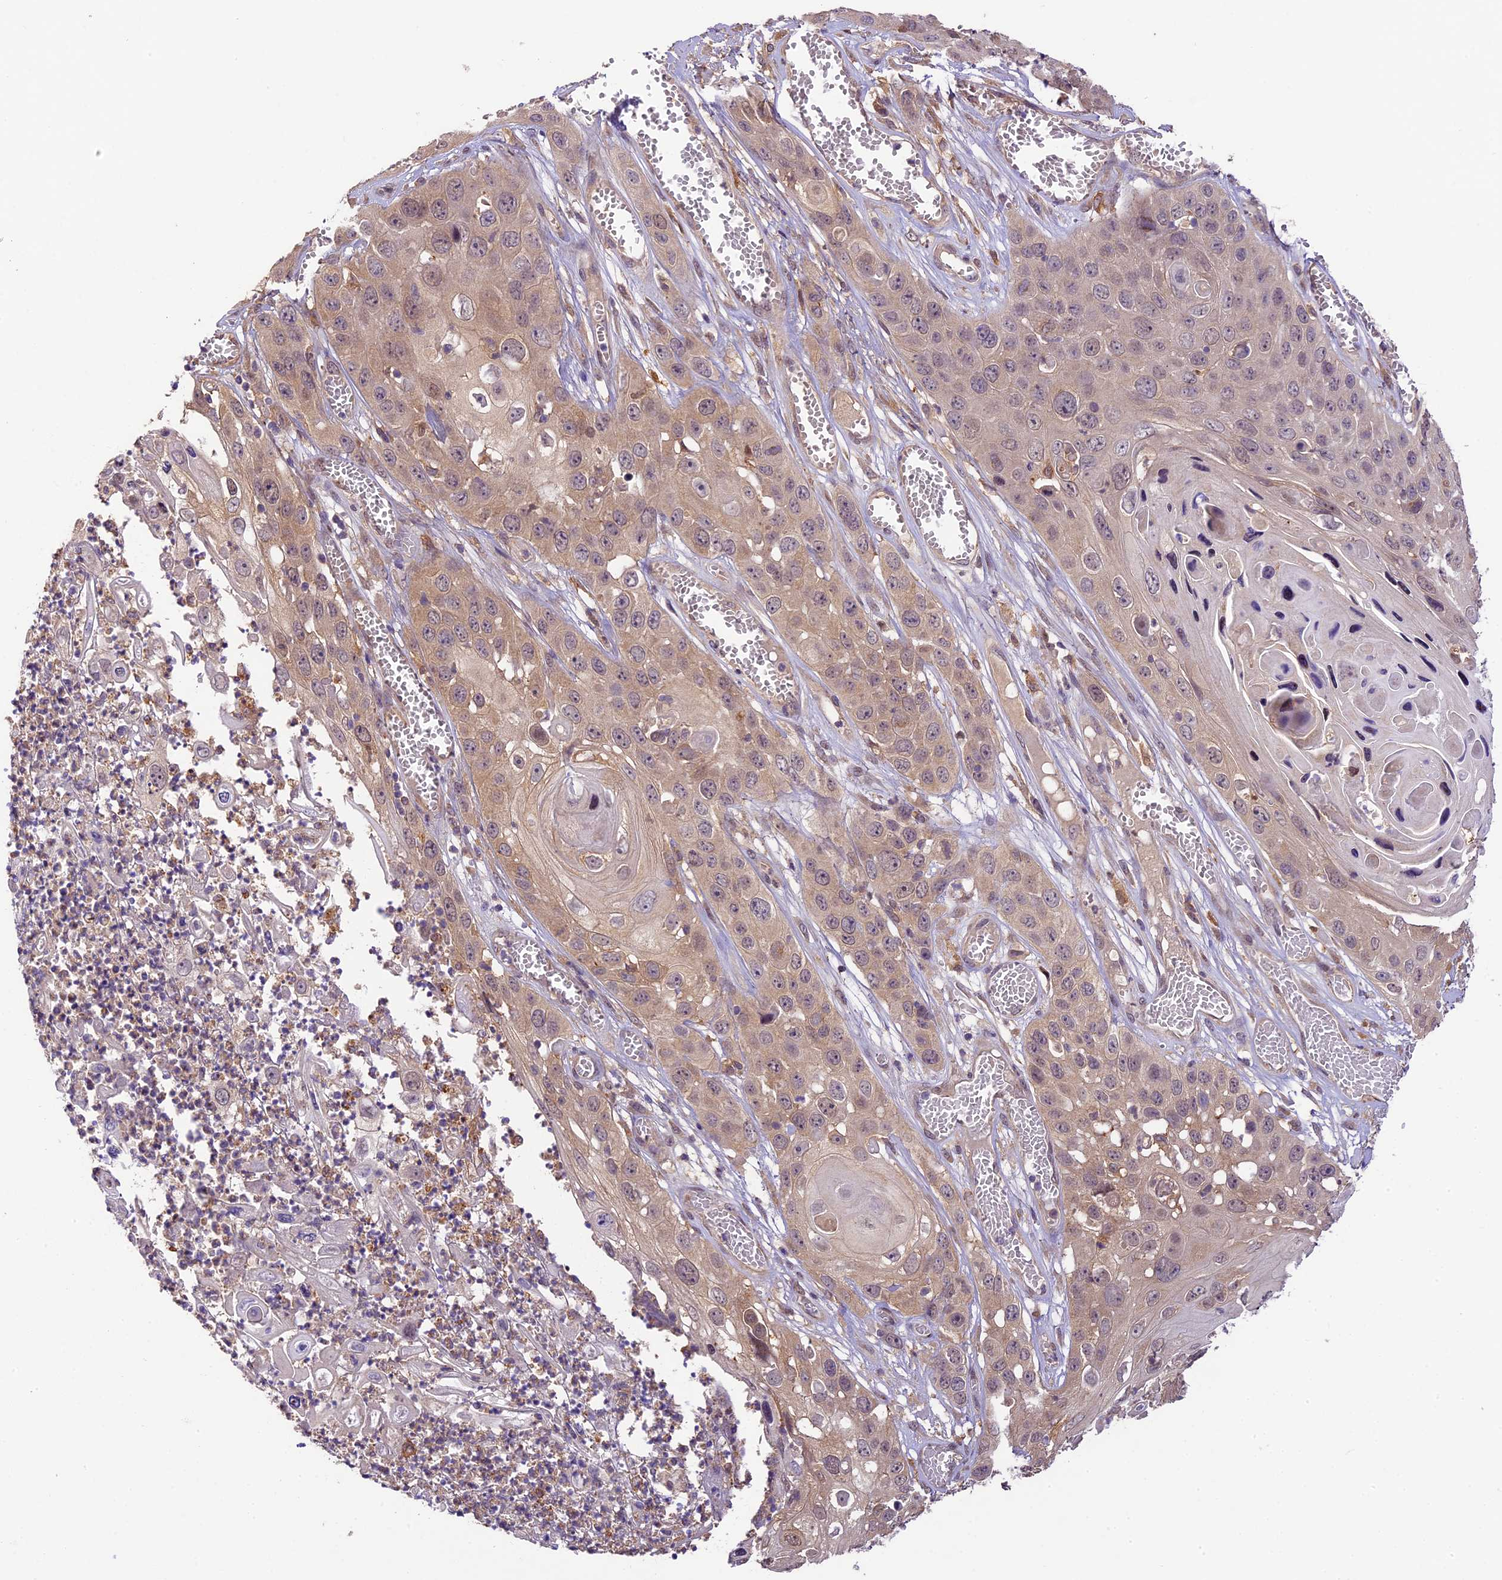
{"staining": {"intensity": "weak", "quantity": "25%-75%", "location": "cytoplasmic/membranous"}, "tissue": "skin cancer", "cell_type": "Tumor cells", "image_type": "cancer", "snomed": [{"axis": "morphology", "description": "Squamous cell carcinoma, NOS"}, {"axis": "topography", "description": "Skin"}], "caption": "DAB (3,3'-diaminobenzidine) immunohistochemical staining of human skin cancer (squamous cell carcinoma) reveals weak cytoplasmic/membranous protein expression in about 25%-75% of tumor cells.", "gene": "NEK8", "patient": {"sex": "male", "age": 55}}